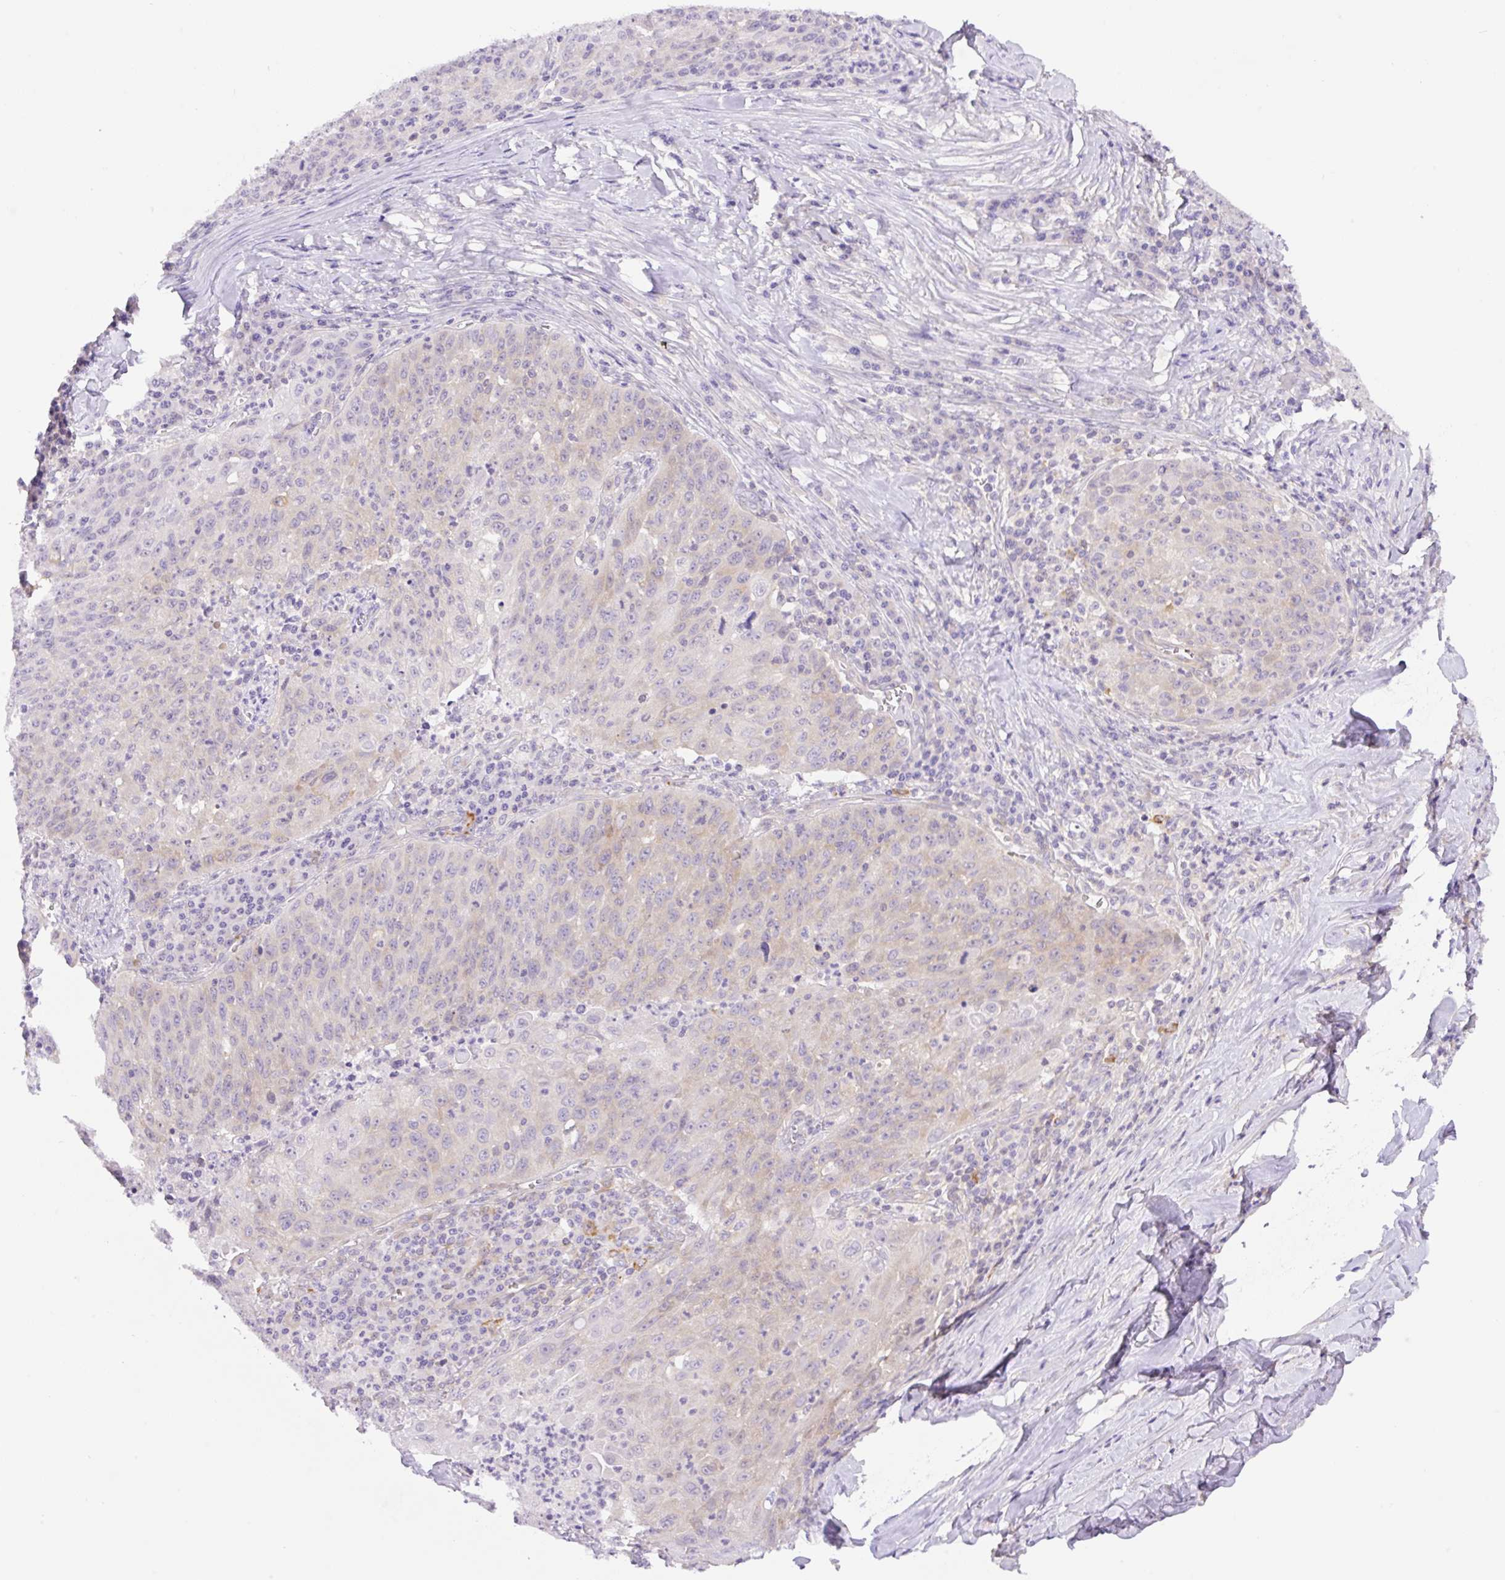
{"staining": {"intensity": "negative", "quantity": "none", "location": "none"}, "tissue": "lung cancer", "cell_type": "Tumor cells", "image_type": "cancer", "snomed": [{"axis": "morphology", "description": "Squamous cell carcinoma, NOS"}, {"axis": "morphology", "description": "Squamous cell carcinoma, metastatic, NOS"}, {"axis": "topography", "description": "Bronchus"}, {"axis": "topography", "description": "Lung"}], "caption": "This is an immunohistochemistry (IHC) image of metastatic squamous cell carcinoma (lung). There is no staining in tumor cells.", "gene": "CAMK2B", "patient": {"sex": "male", "age": 62}}